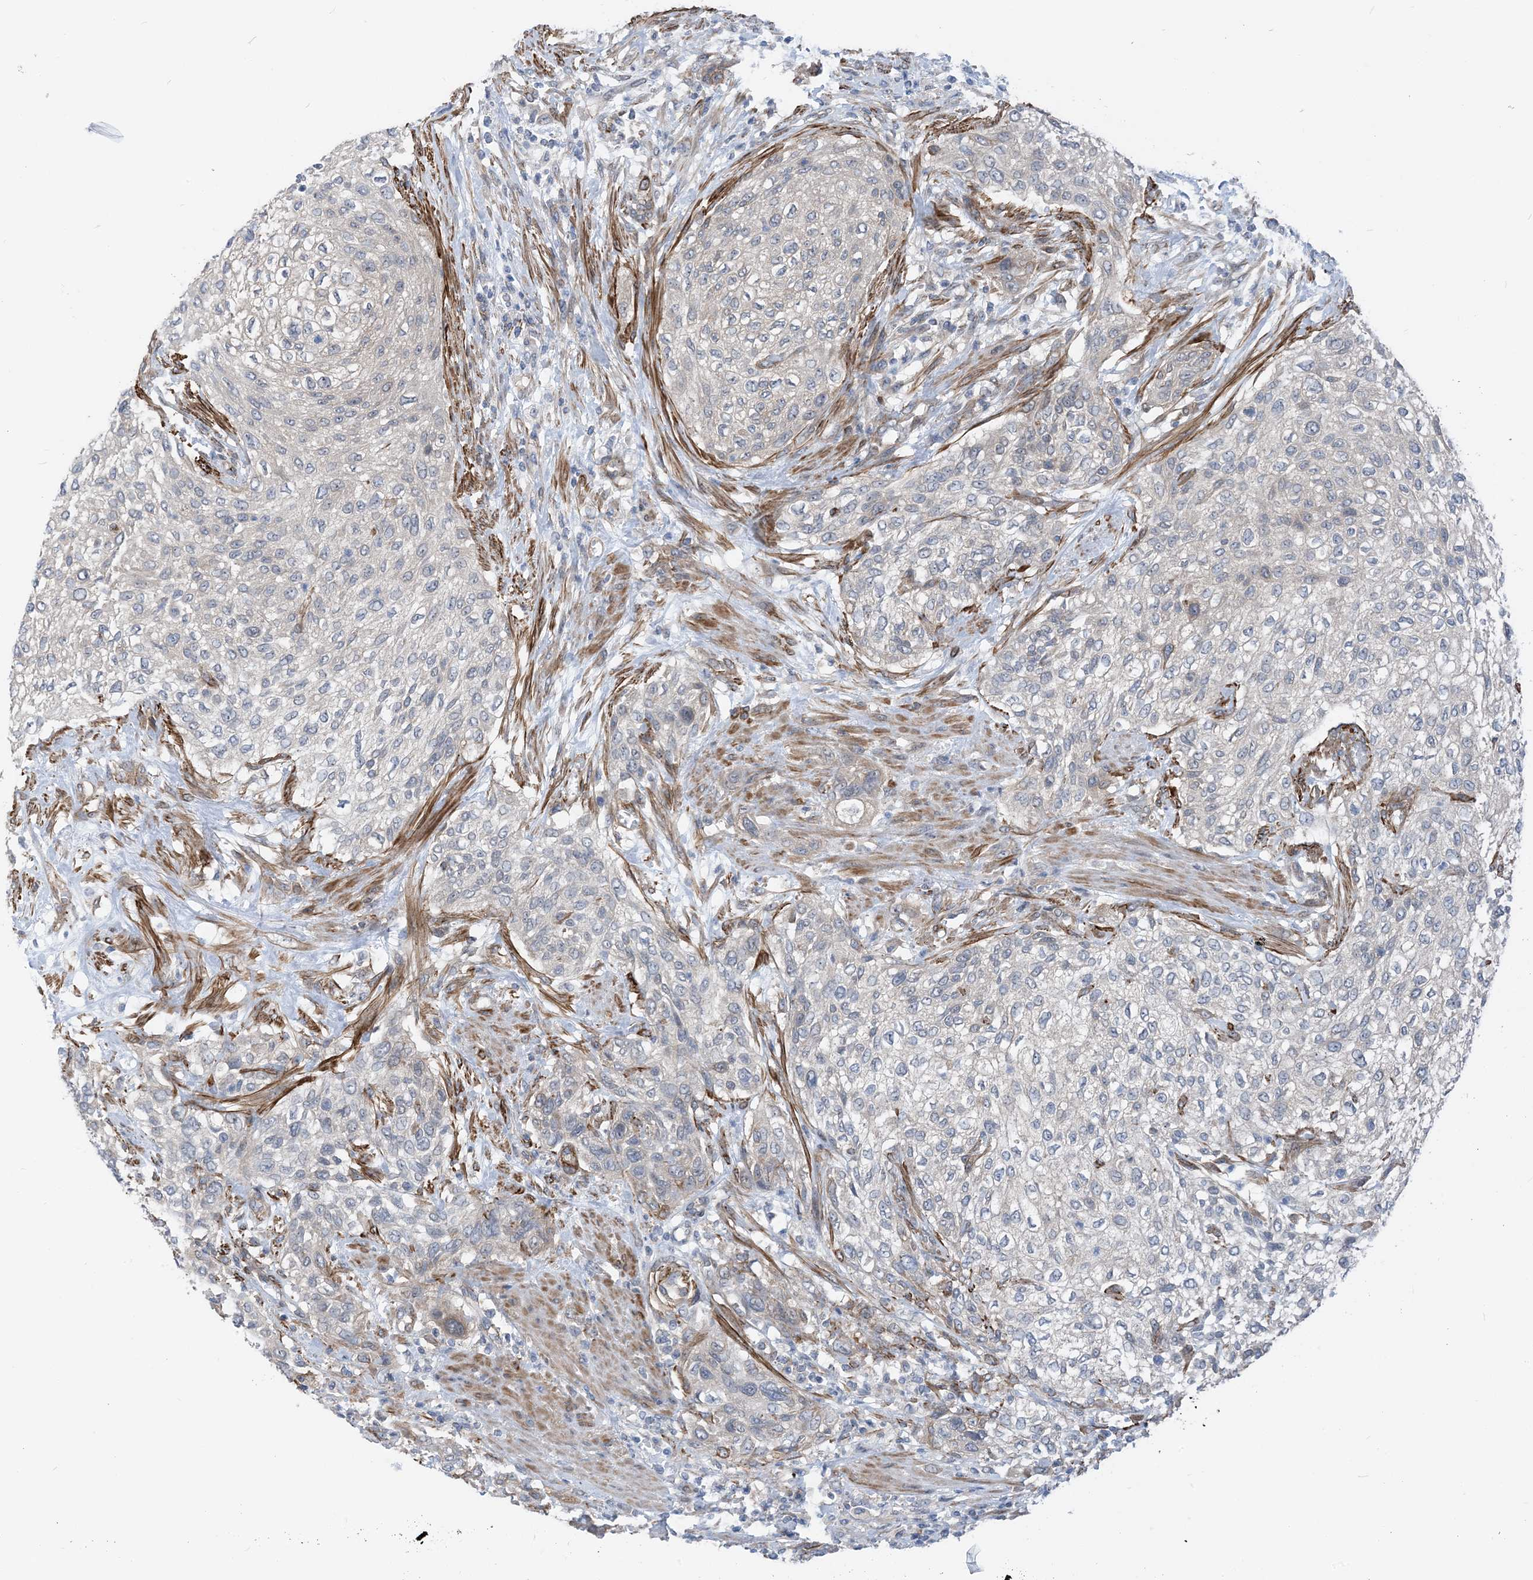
{"staining": {"intensity": "negative", "quantity": "none", "location": "none"}, "tissue": "urothelial cancer", "cell_type": "Tumor cells", "image_type": "cancer", "snomed": [{"axis": "morphology", "description": "Urothelial carcinoma, High grade"}, {"axis": "topography", "description": "Urinary bladder"}], "caption": "Immunohistochemistry (IHC) micrograph of human urothelial cancer stained for a protein (brown), which shows no expression in tumor cells.", "gene": "PLEKHA3", "patient": {"sex": "male", "age": 35}}